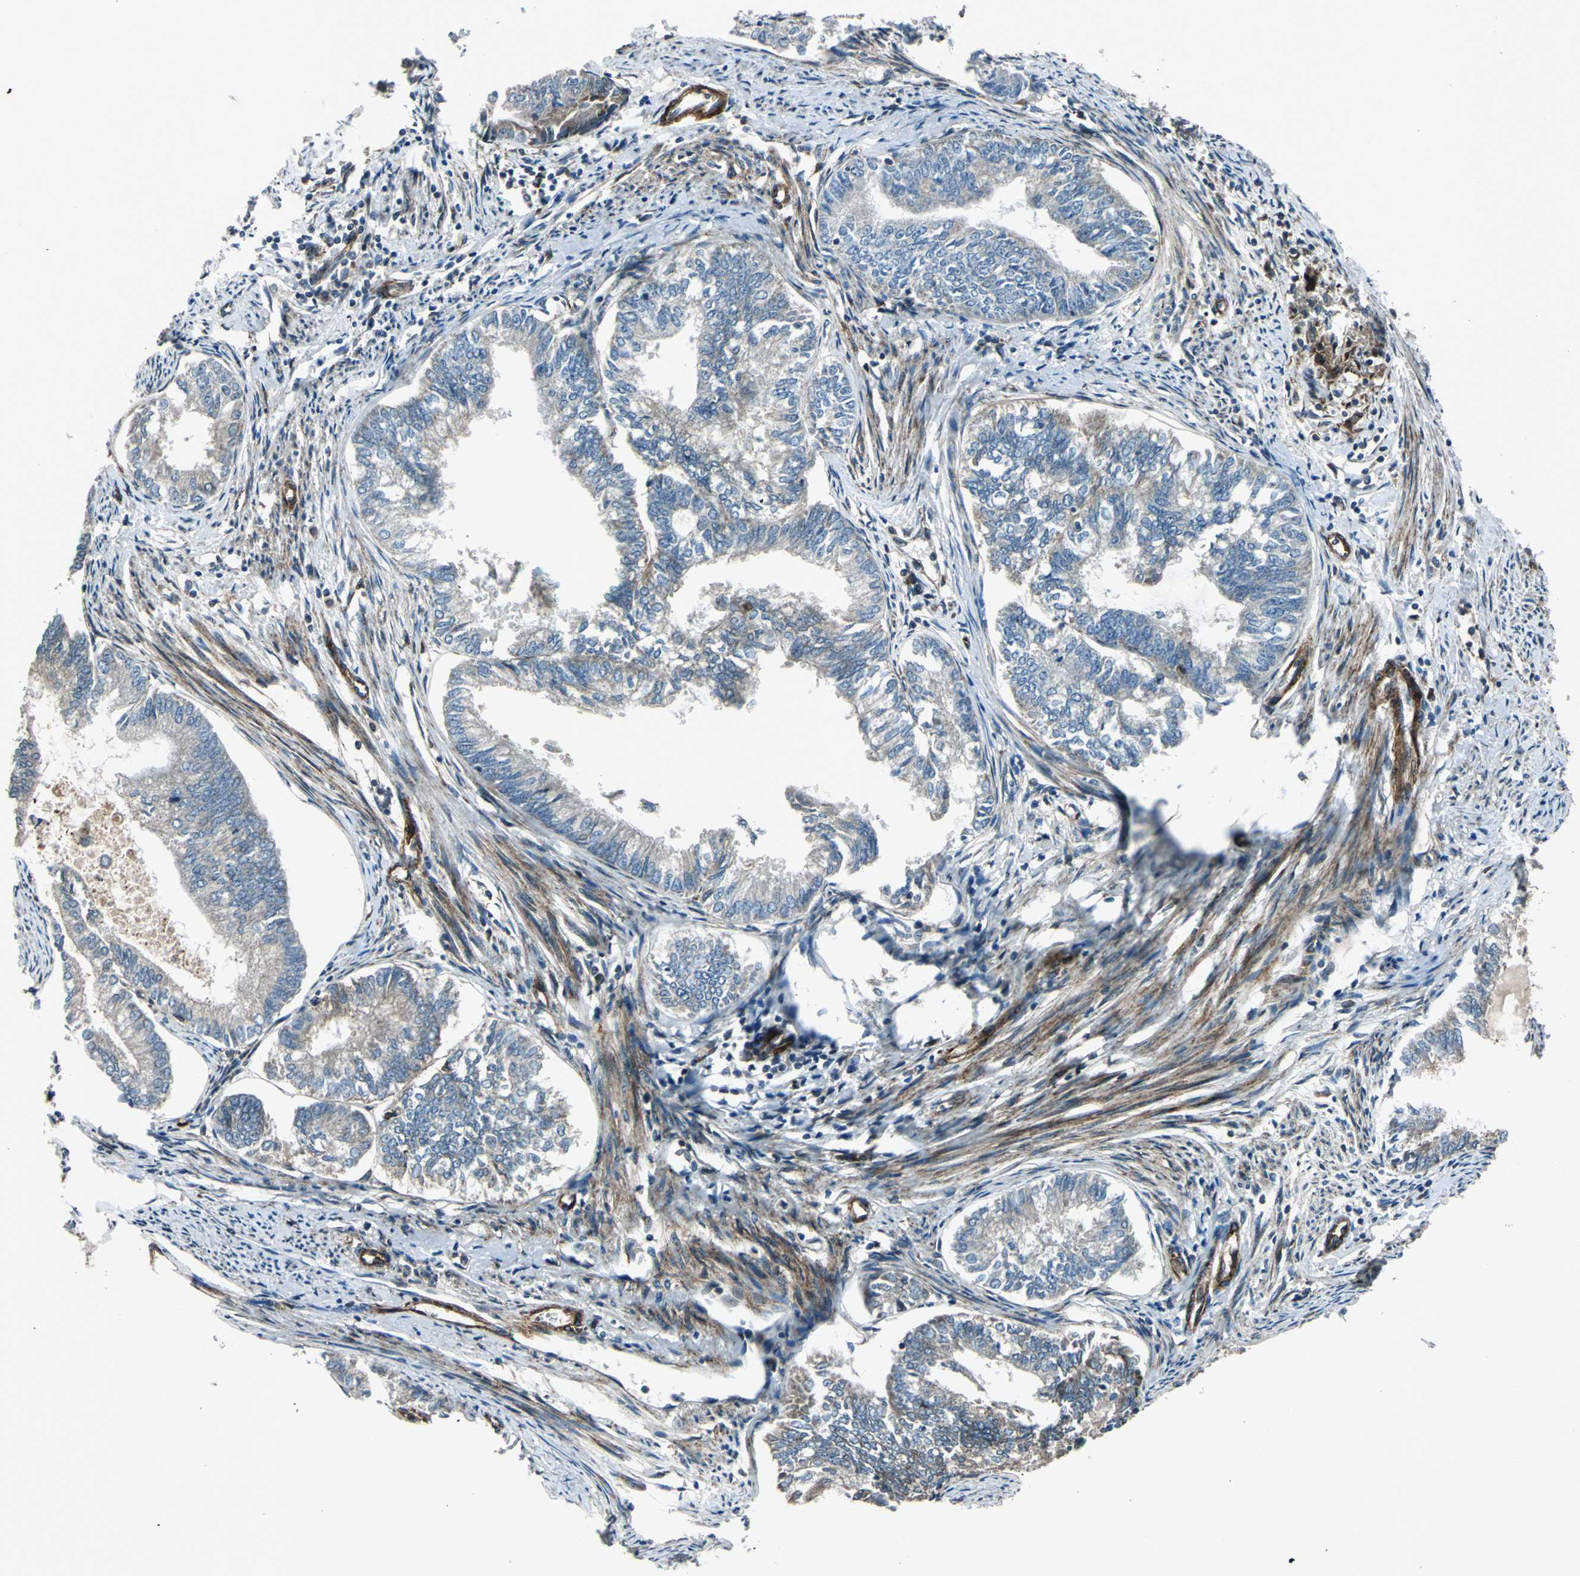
{"staining": {"intensity": "weak", "quantity": "25%-75%", "location": "cytoplasmic/membranous"}, "tissue": "endometrial cancer", "cell_type": "Tumor cells", "image_type": "cancer", "snomed": [{"axis": "morphology", "description": "Adenocarcinoma, NOS"}, {"axis": "topography", "description": "Endometrium"}], "caption": "Immunohistochemical staining of endometrial cancer reveals low levels of weak cytoplasmic/membranous staining in approximately 25%-75% of tumor cells.", "gene": "HTATIP2", "patient": {"sex": "female", "age": 86}}